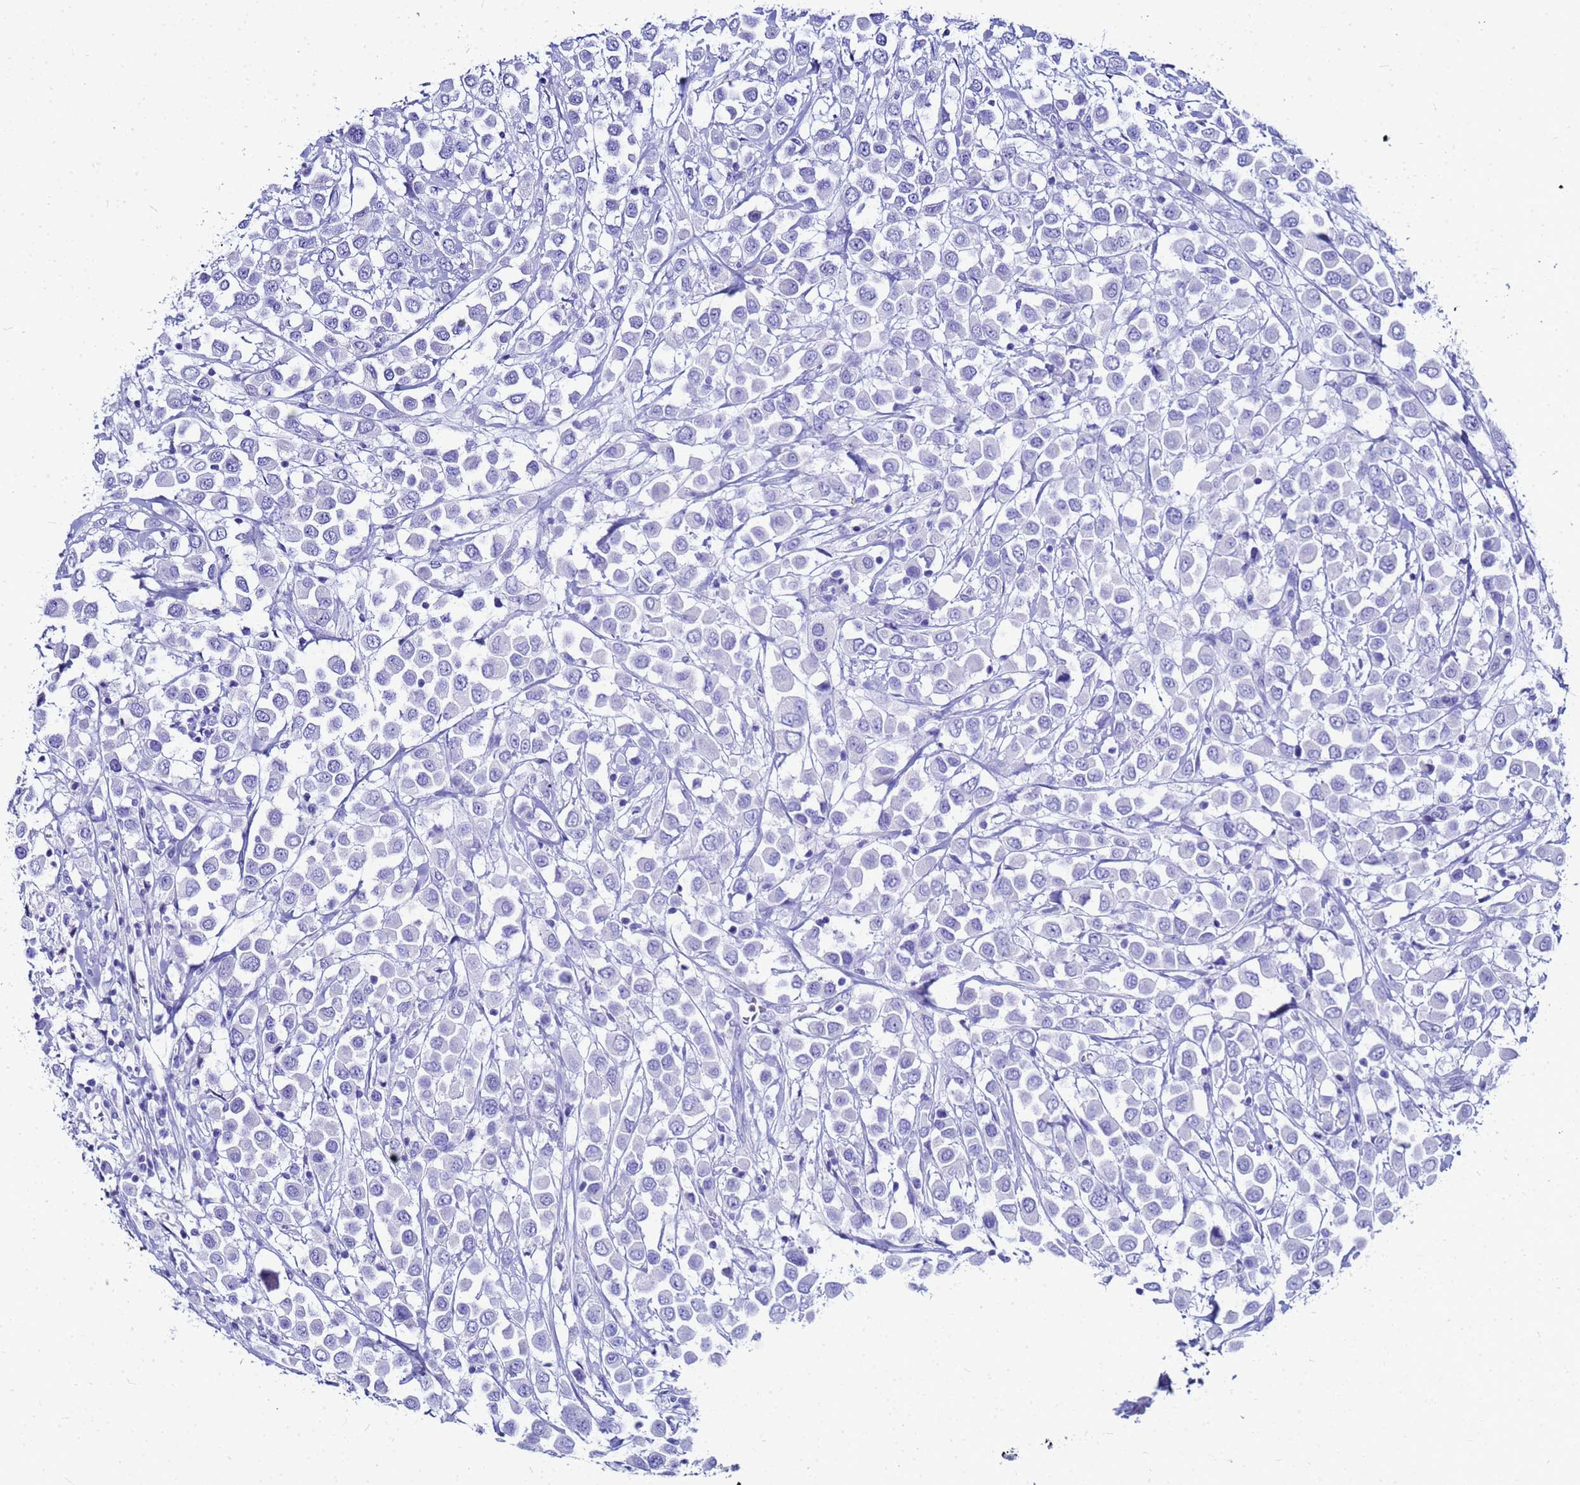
{"staining": {"intensity": "negative", "quantity": "none", "location": "none"}, "tissue": "breast cancer", "cell_type": "Tumor cells", "image_type": "cancer", "snomed": [{"axis": "morphology", "description": "Duct carcinoma"}, {"axis": "topography", "description": "Breast"}], "caption": "Tumor cells show no significant protein expression in breast cancer (infiltrating ductal carcinoma).", "gene": "CKB", "patient": {"sex": "female", "age": 61}}